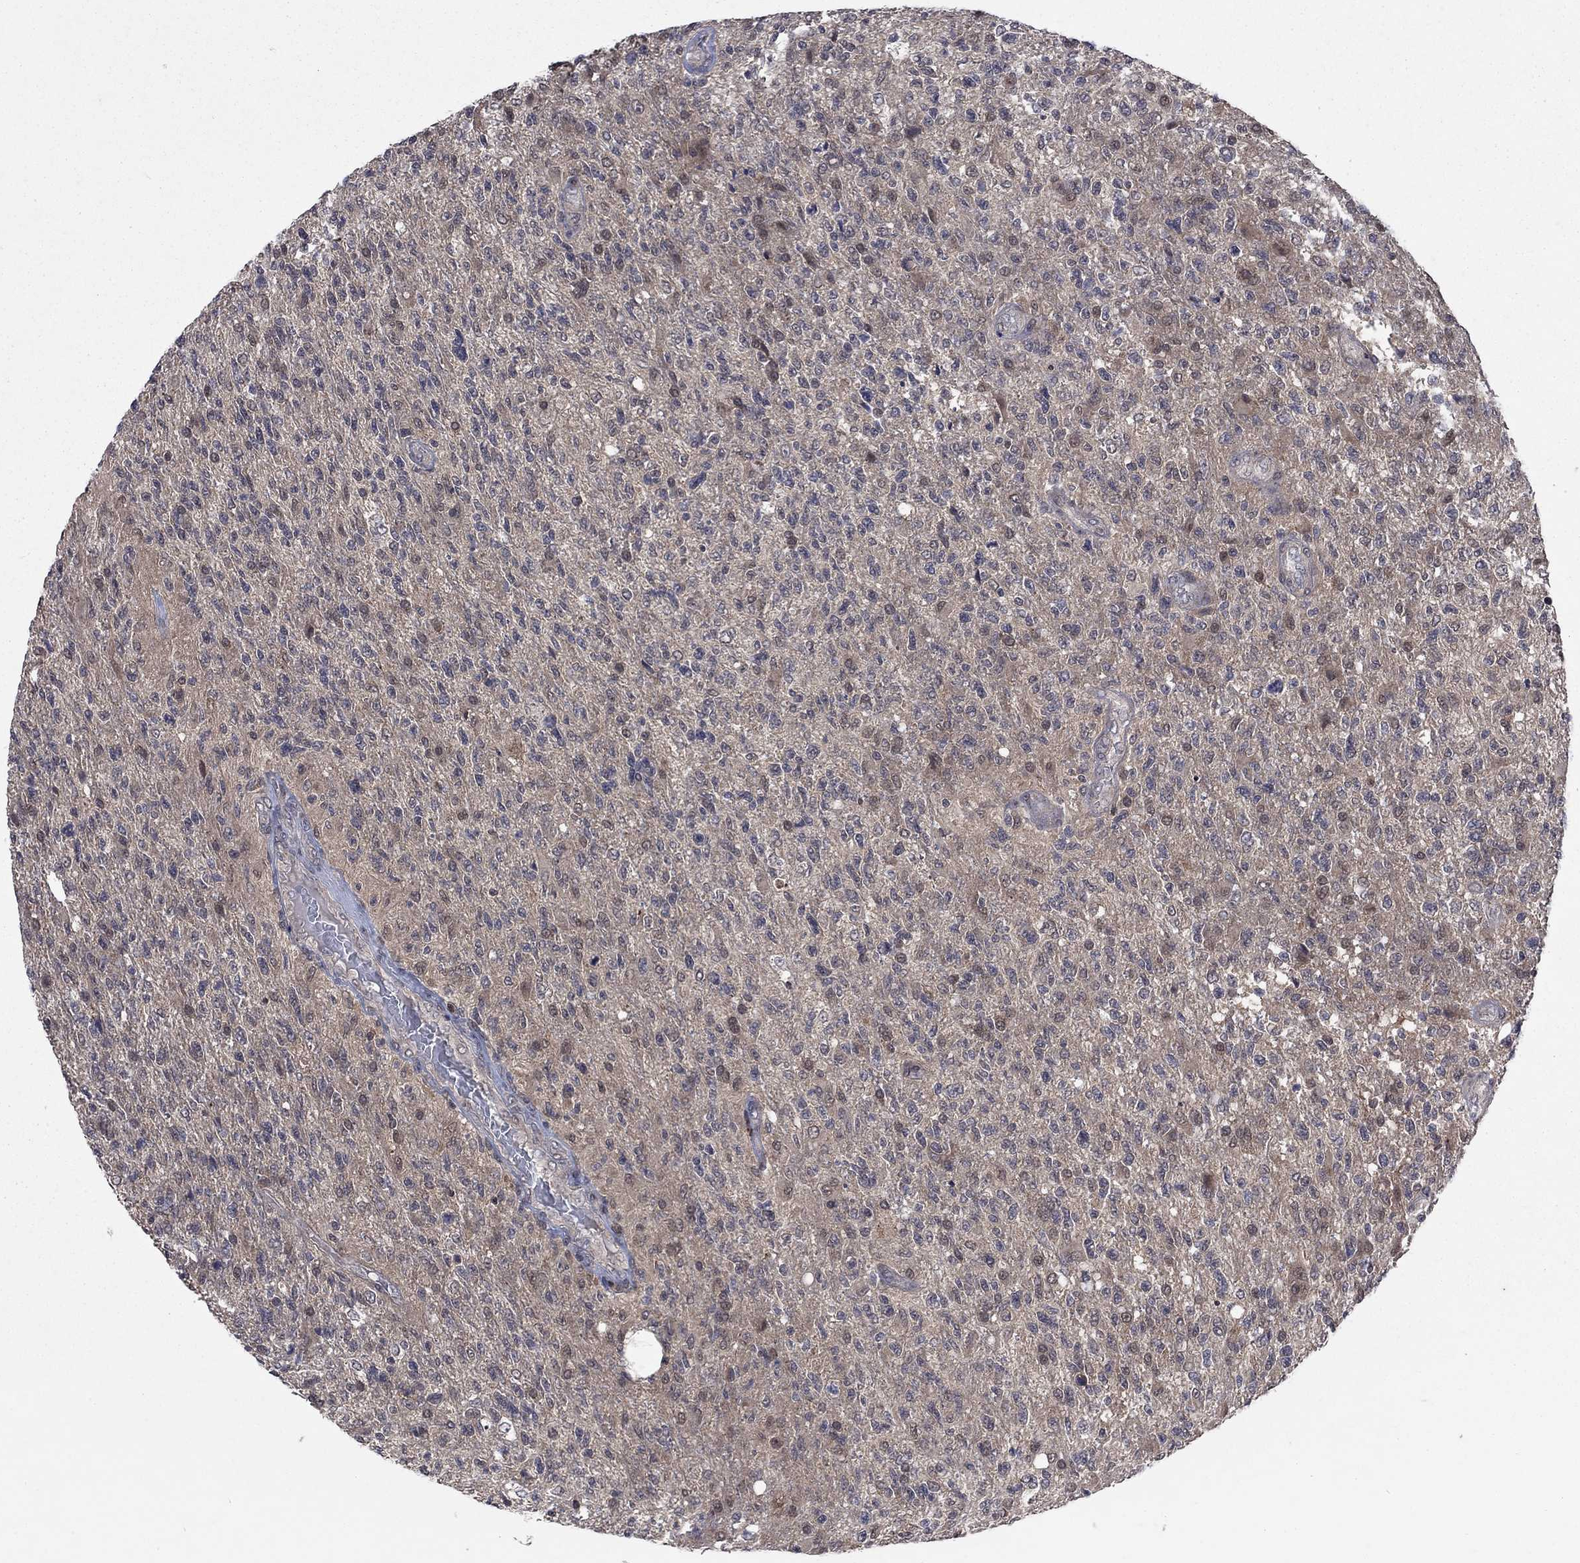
{"staining": {"intensity": "negative", "quantity": "none", "location": "none"}, "tissue": "glioma", "cell_type": "Tumor cells", "image_type": "cancer", "snomed": [{"axis": "morphology", "description": "Glioma, malignant, High grade"}, {"axis": "topography", "description": "Brain"}], "caption": "The IHC micrograph has no significant staining in tumor cells of glioma tissue.", "gene": "IAH1", "patient": {"sex": "male", "age": 56}}